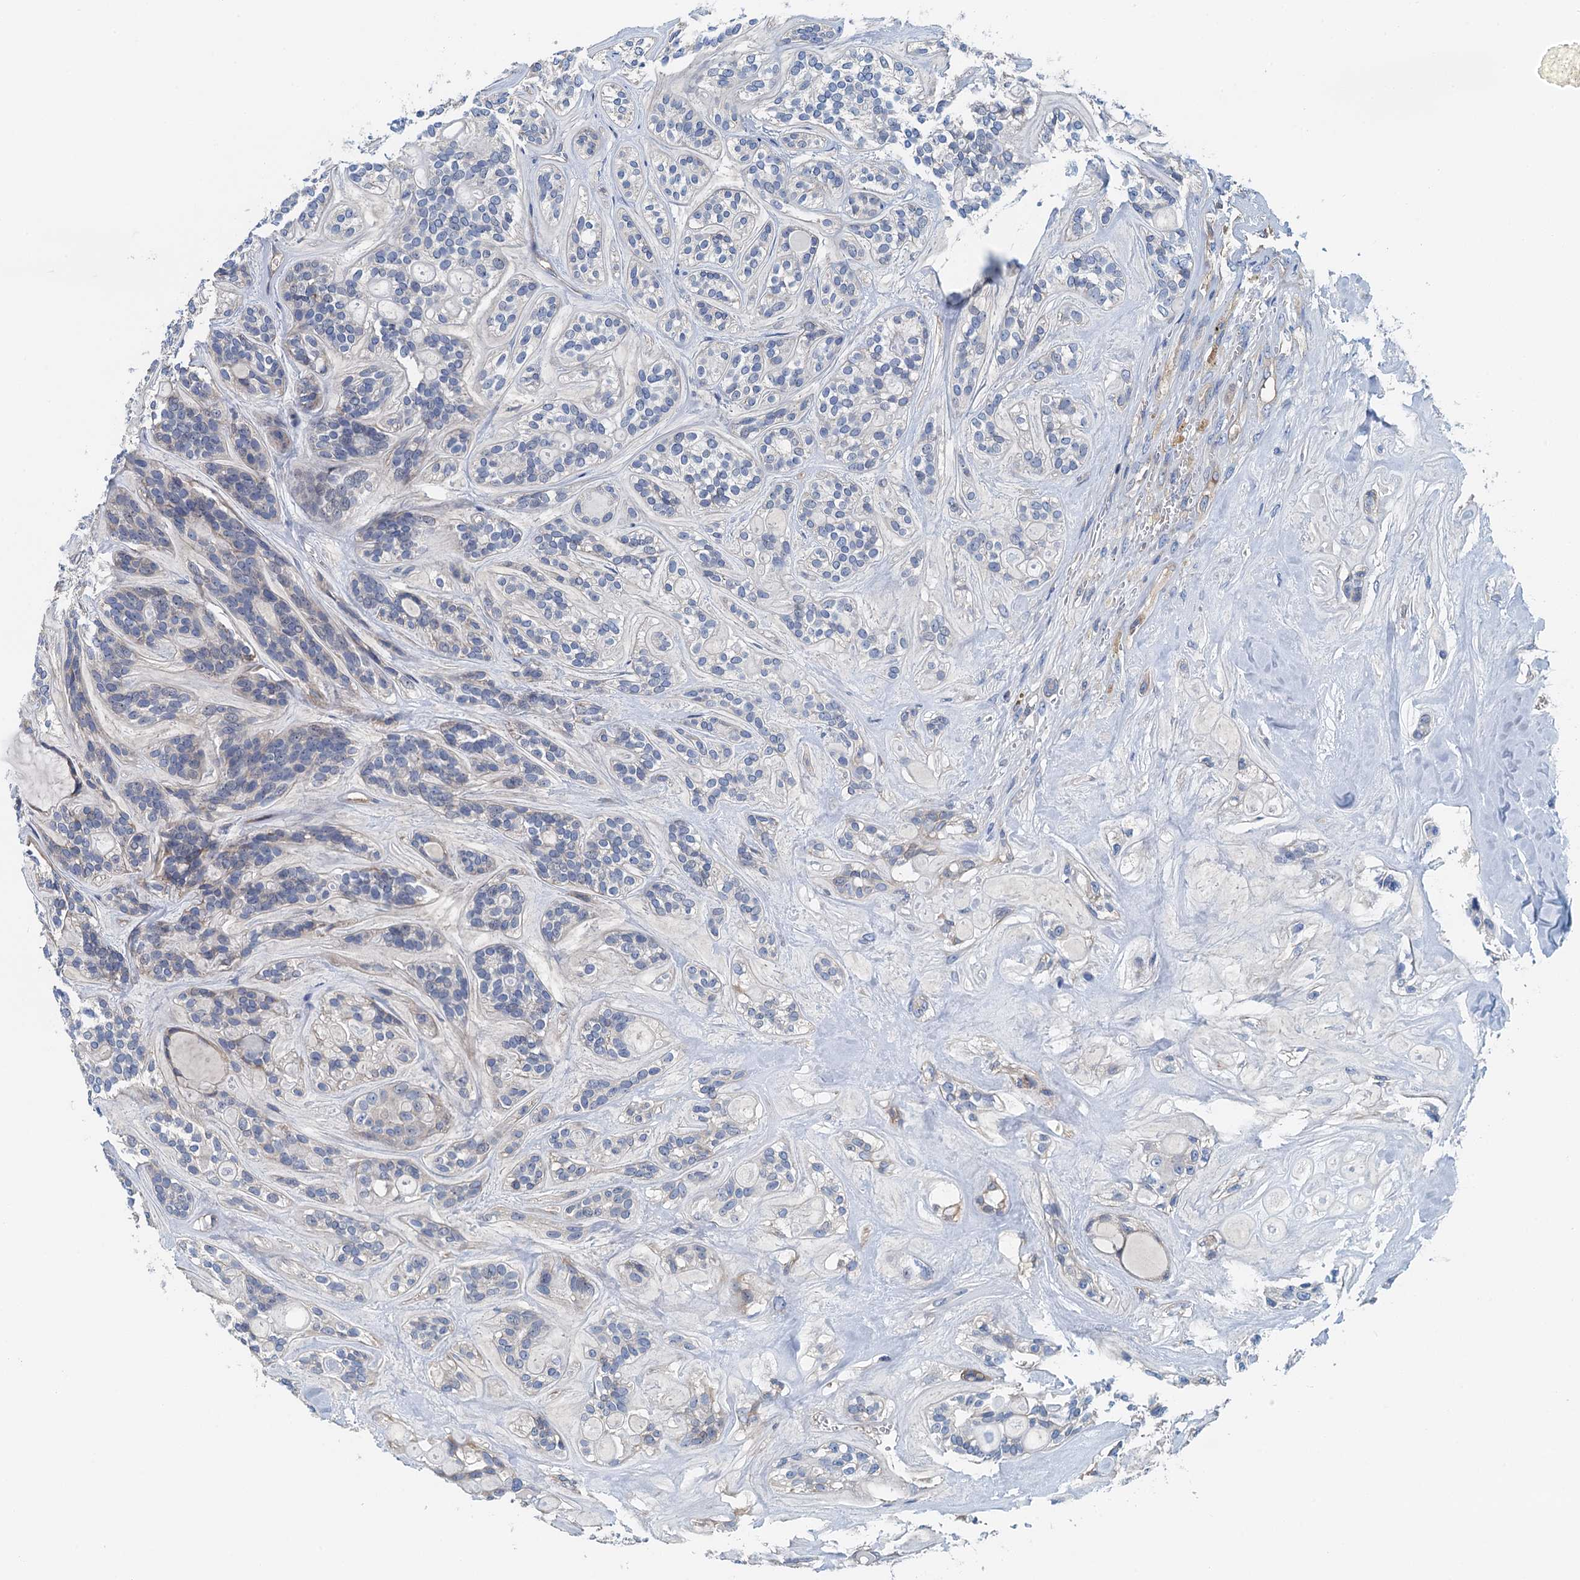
{"staining": {"intensity": "negative", "quantity": "none", "location": "none"}, "tissue": "head and neck cancer", "cell_type": "Tumor cells", "image_type": "cancer", "snomed": [{"axis": "morphology", "description": "Adenocarcinoma, NOS"}, {"axis": "topography", "description": "Head-Neck"}], "caption": "Immunohistochemistry (IHC) micrograph of neoplastic tissue: human head and neck cancer stained with DAB exhibits no significant protein staining in tumor cells. (Immunohistochemistry (IHC), brightfield microscopy, high magnification).", "gene": "PPP1R14D", "patient": {"sex": "male", "age": 66}}